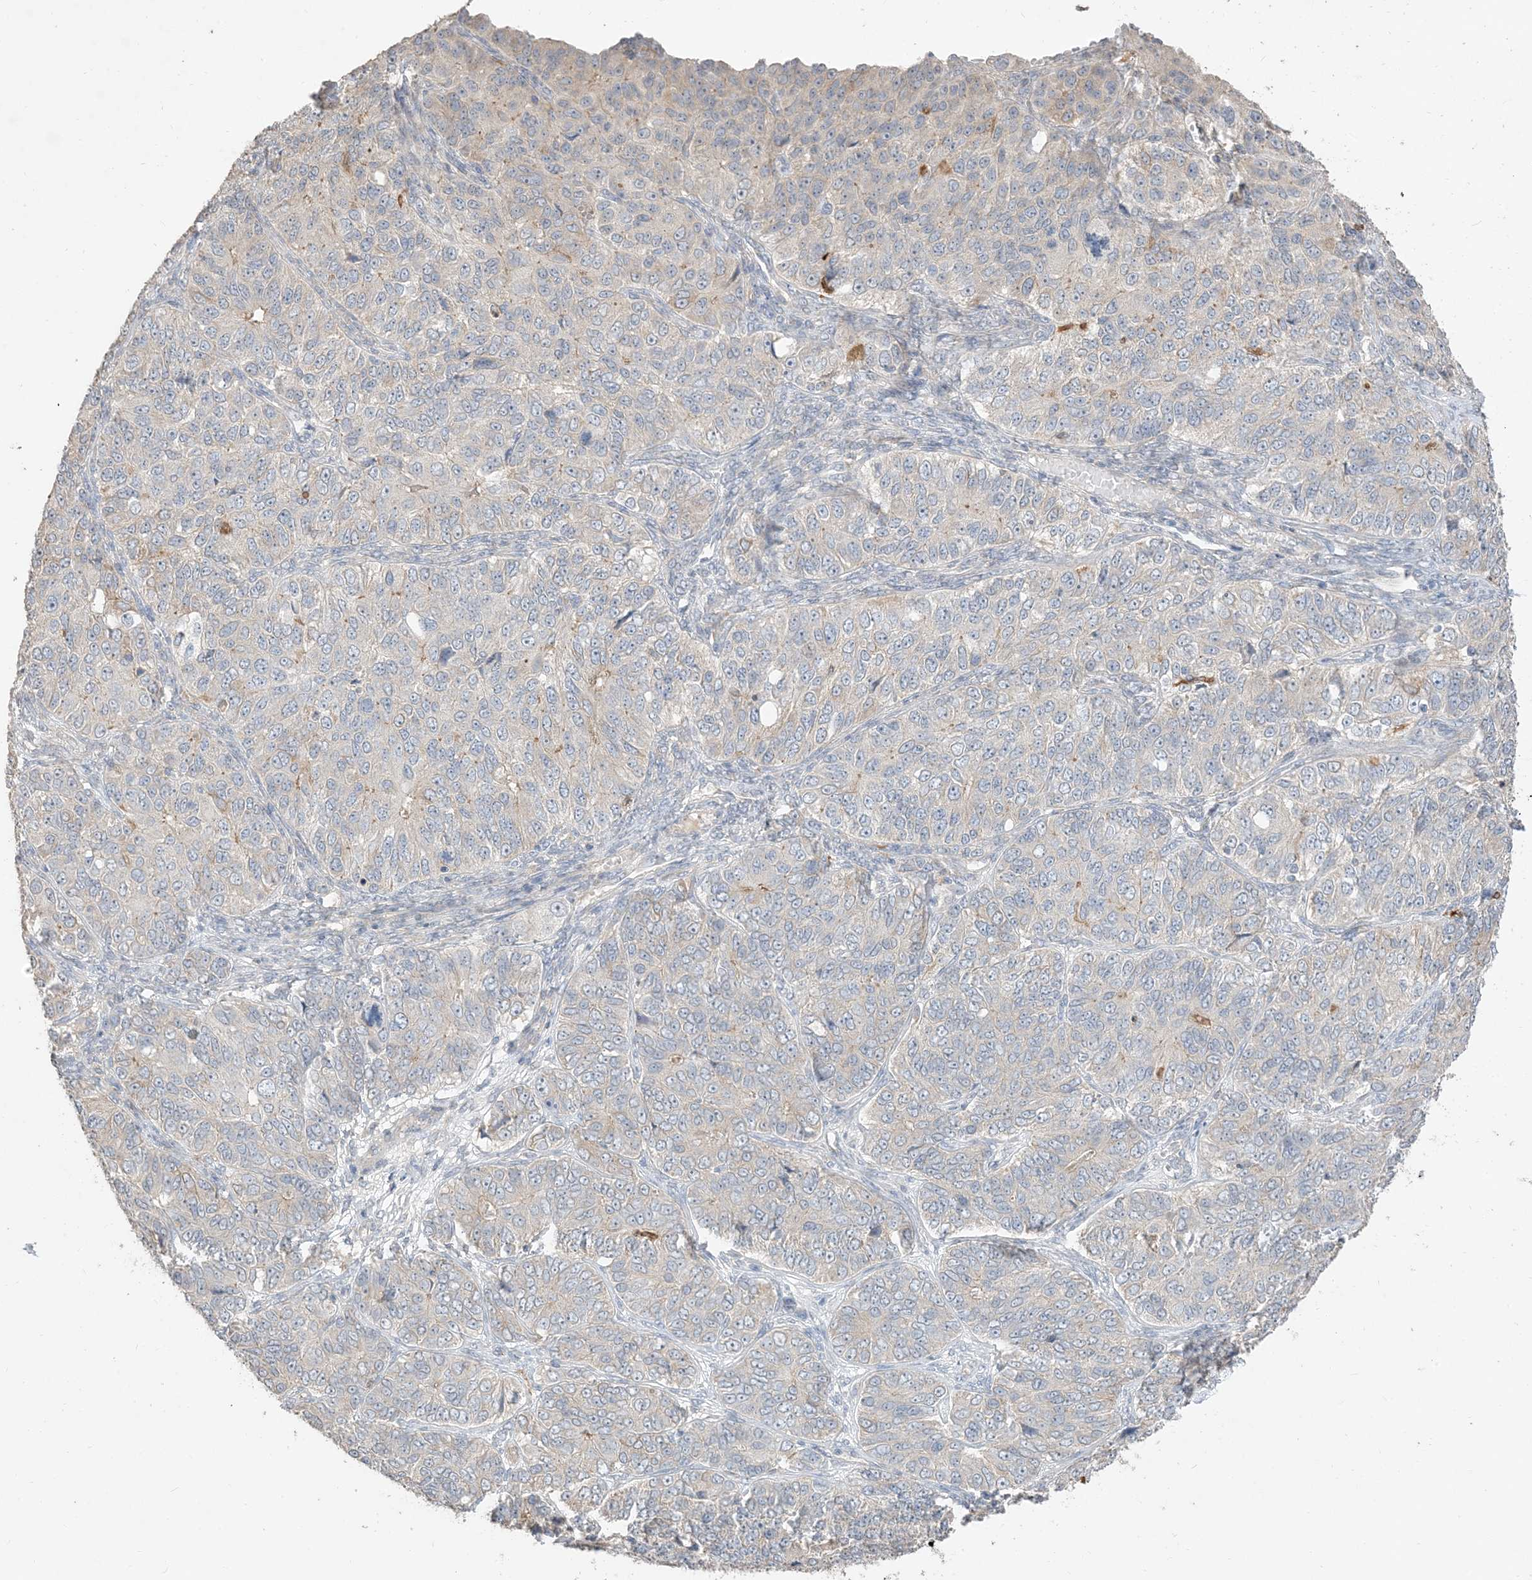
{"staining": {"intensity": "negative", "quantity": "none", "location": "none"}, "tissue": "ovarian cancer", "cell_type": "Tumor cells", "image_type": "cancer", "snomed": [{"axis": "morphology", "description": "Carcinoma, endometroid"}, {"axis": "topography", "description": "Ovary"}], "caption": "Ovarian cancer (endometroid carcinoma) was stained to show a protein in brown. There is no significant staining in tumor cells. Brightfield microscopy of immunohistochemistry stained with DAB (brown) and hematoxylin (blue), captured at high magnification.", "gene": "RNF175", "patient": {"sex": "female", "age": 51}}